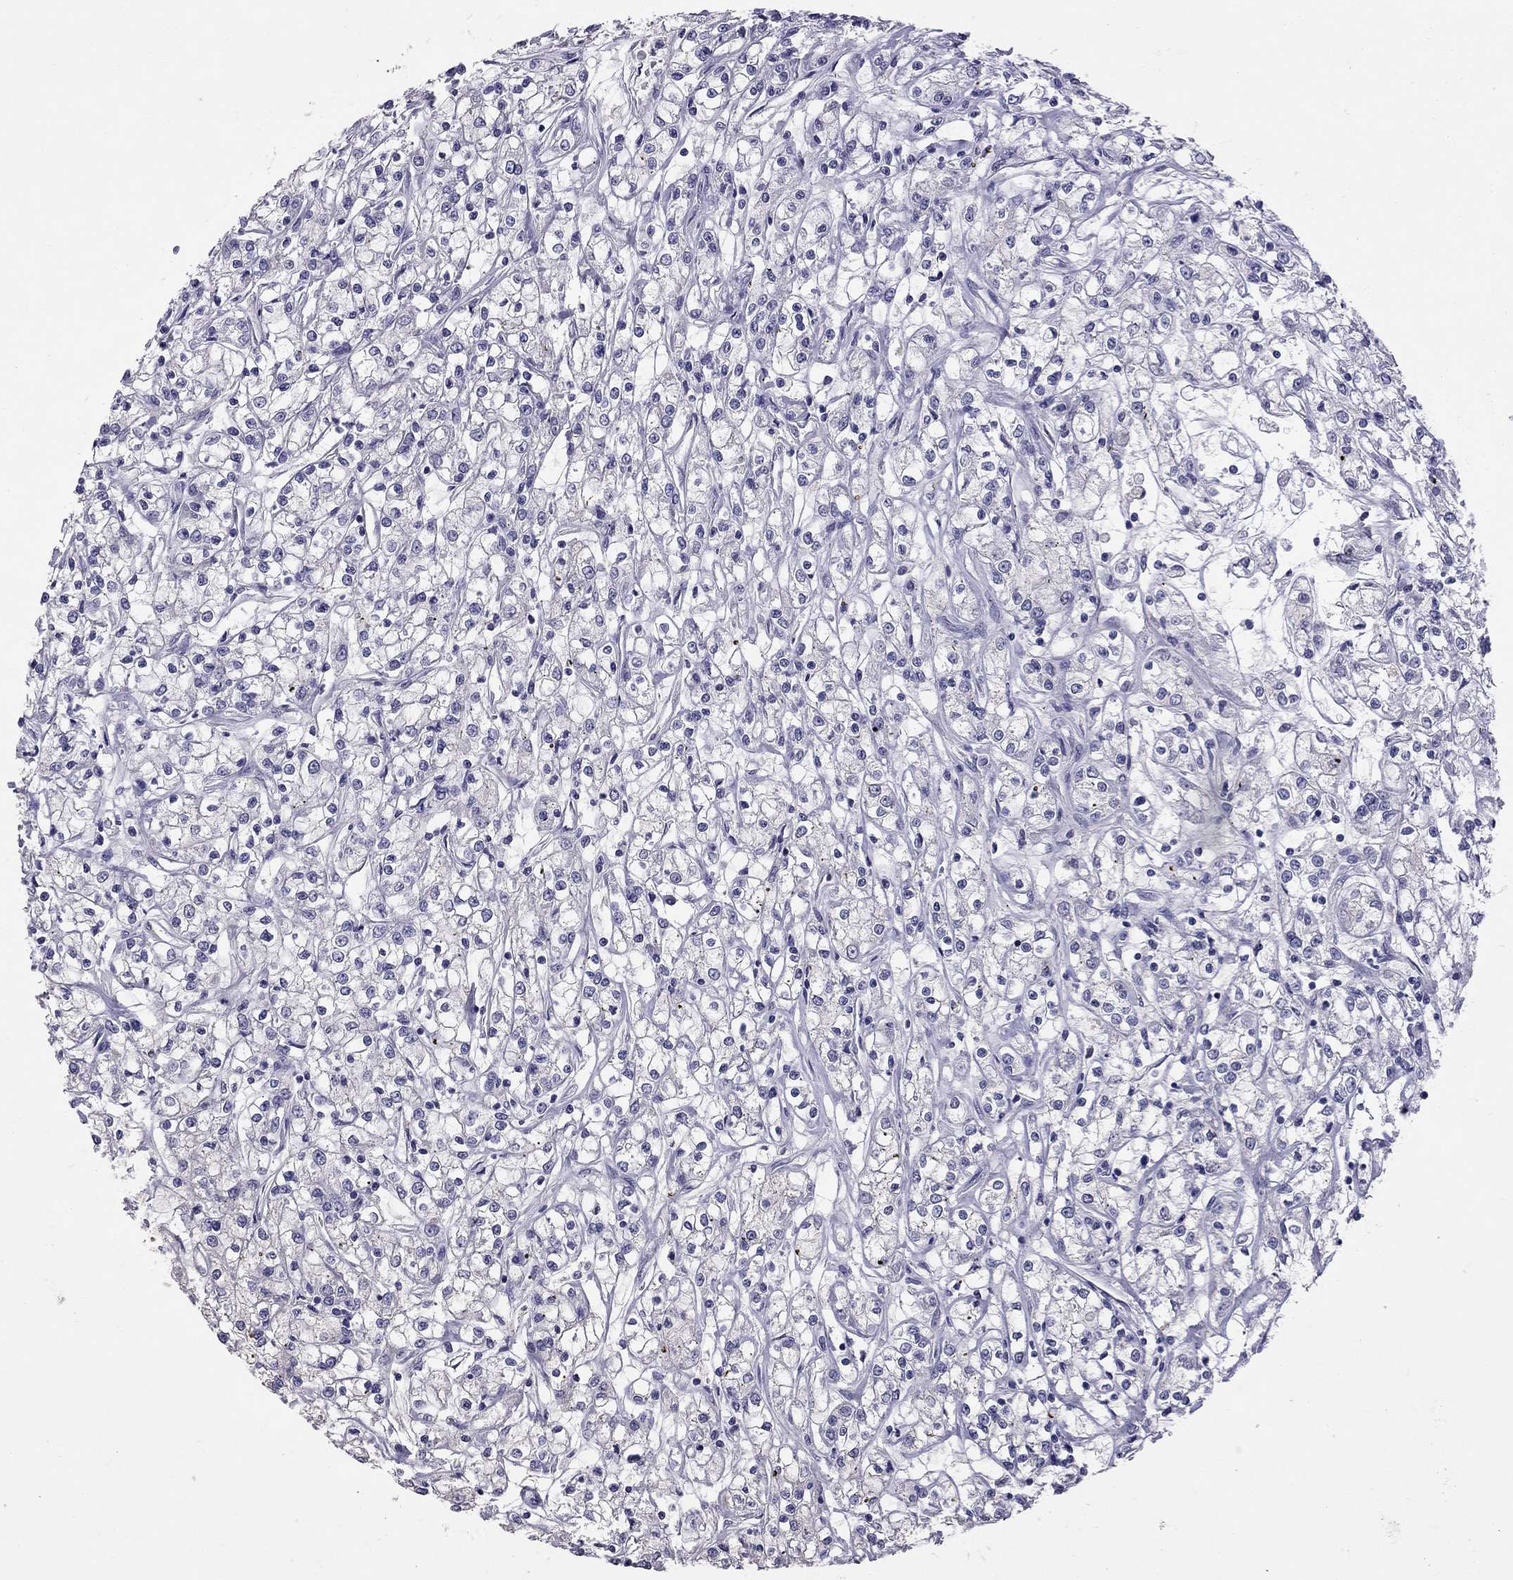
{"staining": {"intensity": "negative", "quantity": "none", "location": "none"}, "tissue": "renal cancer", "cell_type": "Tumor cells", "image_type": "cancer", "snomed": [{"axis": "morphology", "description": "Adenocarcinoma, NOS"}, {"axis": "topography", "description": "Kidney"}], "caption": "The photomicrograph demonstrates no significant expression in tumor cells of renal cancer (adenocarcinoma).", "gene": "CFAP91", "patient": {"sex": "female", "age": 59}}